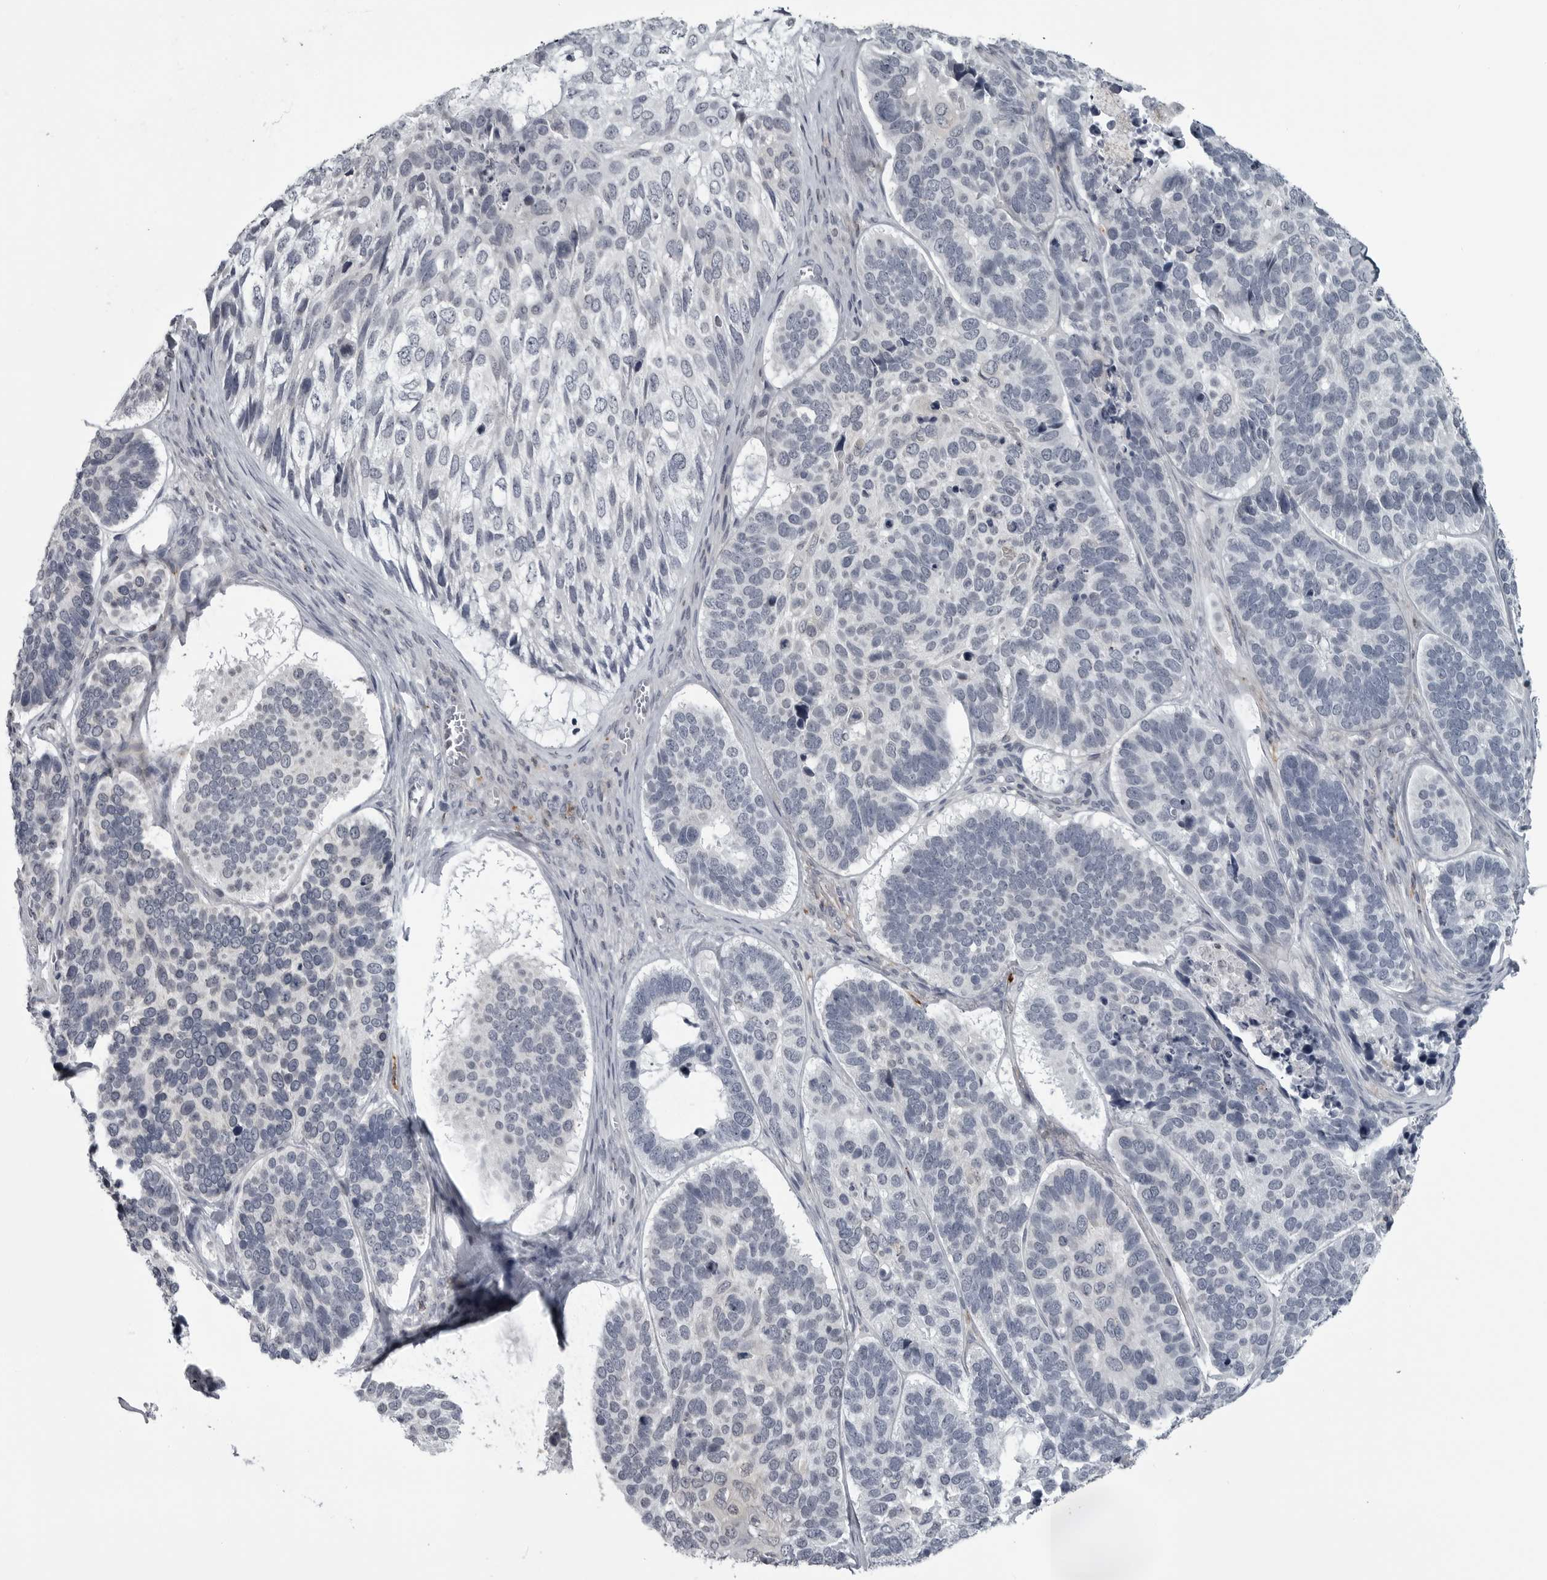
{"staining": {"intensity": "negative", "quantity": "none", "location": "none"}, "tissue": "skin cancer", "cell_type": "Tumor cells", "image_type": "cancer", "snomed": [{"axis": "morphology", "description": "Basal cell carcinoma"}, {"axis": "topography", "description": "Skin"}], "caption": "A histopathology image of skin basal cell carcinoma stained for a protein reveals no brown staining in tumor cells.", "gene": "LYSMD1", "patient": {"sex": "male", "age": 62}}